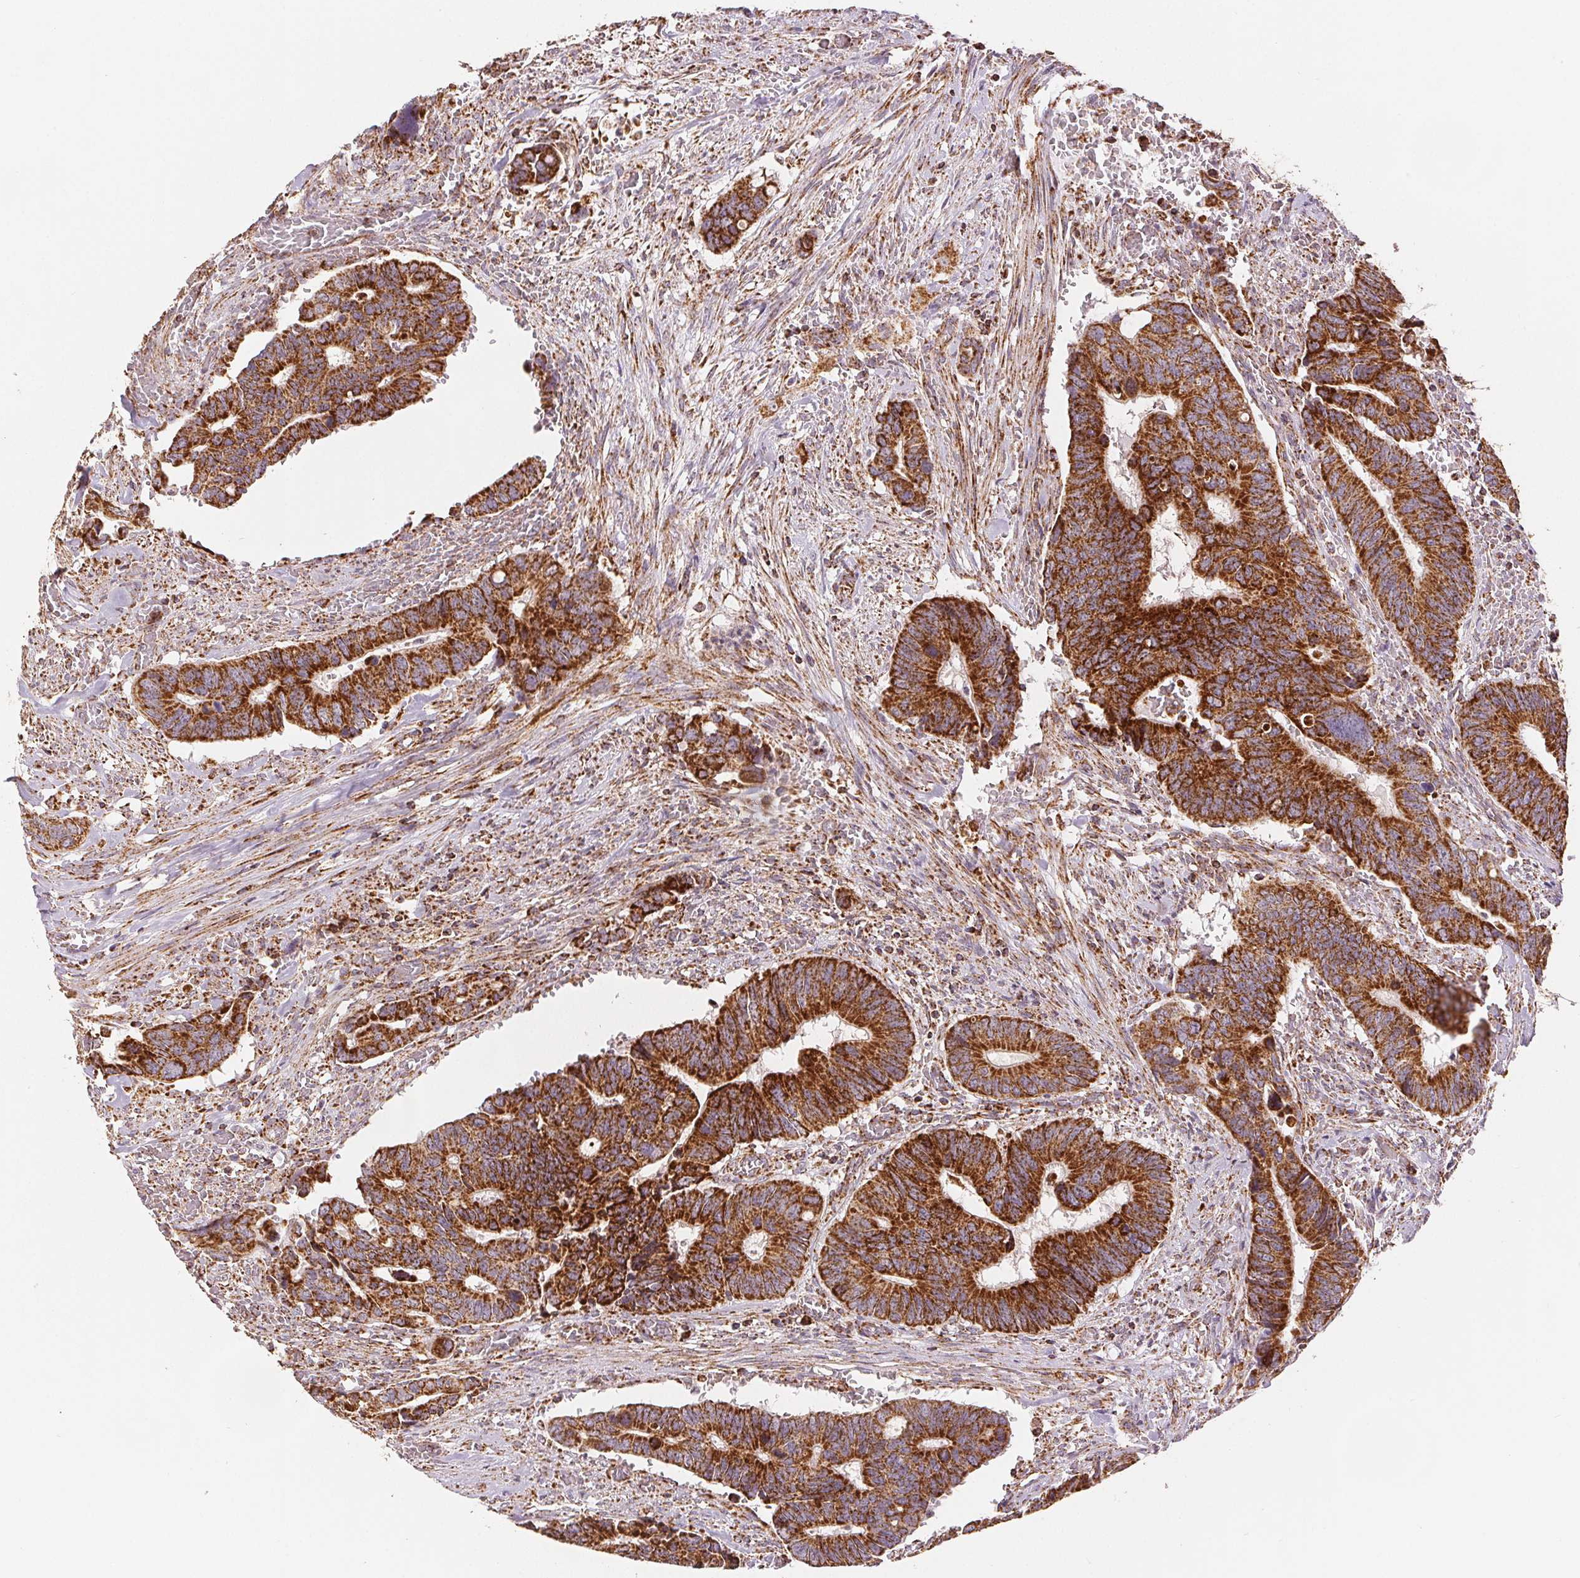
{"staining": {"intensity": "strong", "quantity": ">75%", "location": "cytoplasmic/membranous"}, "tissue": "colorectal cancer", "cell_type": "Tumor cells", "image_type": "cancer", "snomed": [{"axis": "morphology", "description": "Adenocarcinoma, NOS"}, {"axis": "topography", "description": "Colon"}], "caption": "Protein staining displays strong cytoplasmic/membranous staining in about >75% of tumor cells in adenocarcinoma (colorectal).", "gene": "SDHB", "patient": {"sex": "male", "age": 49}}